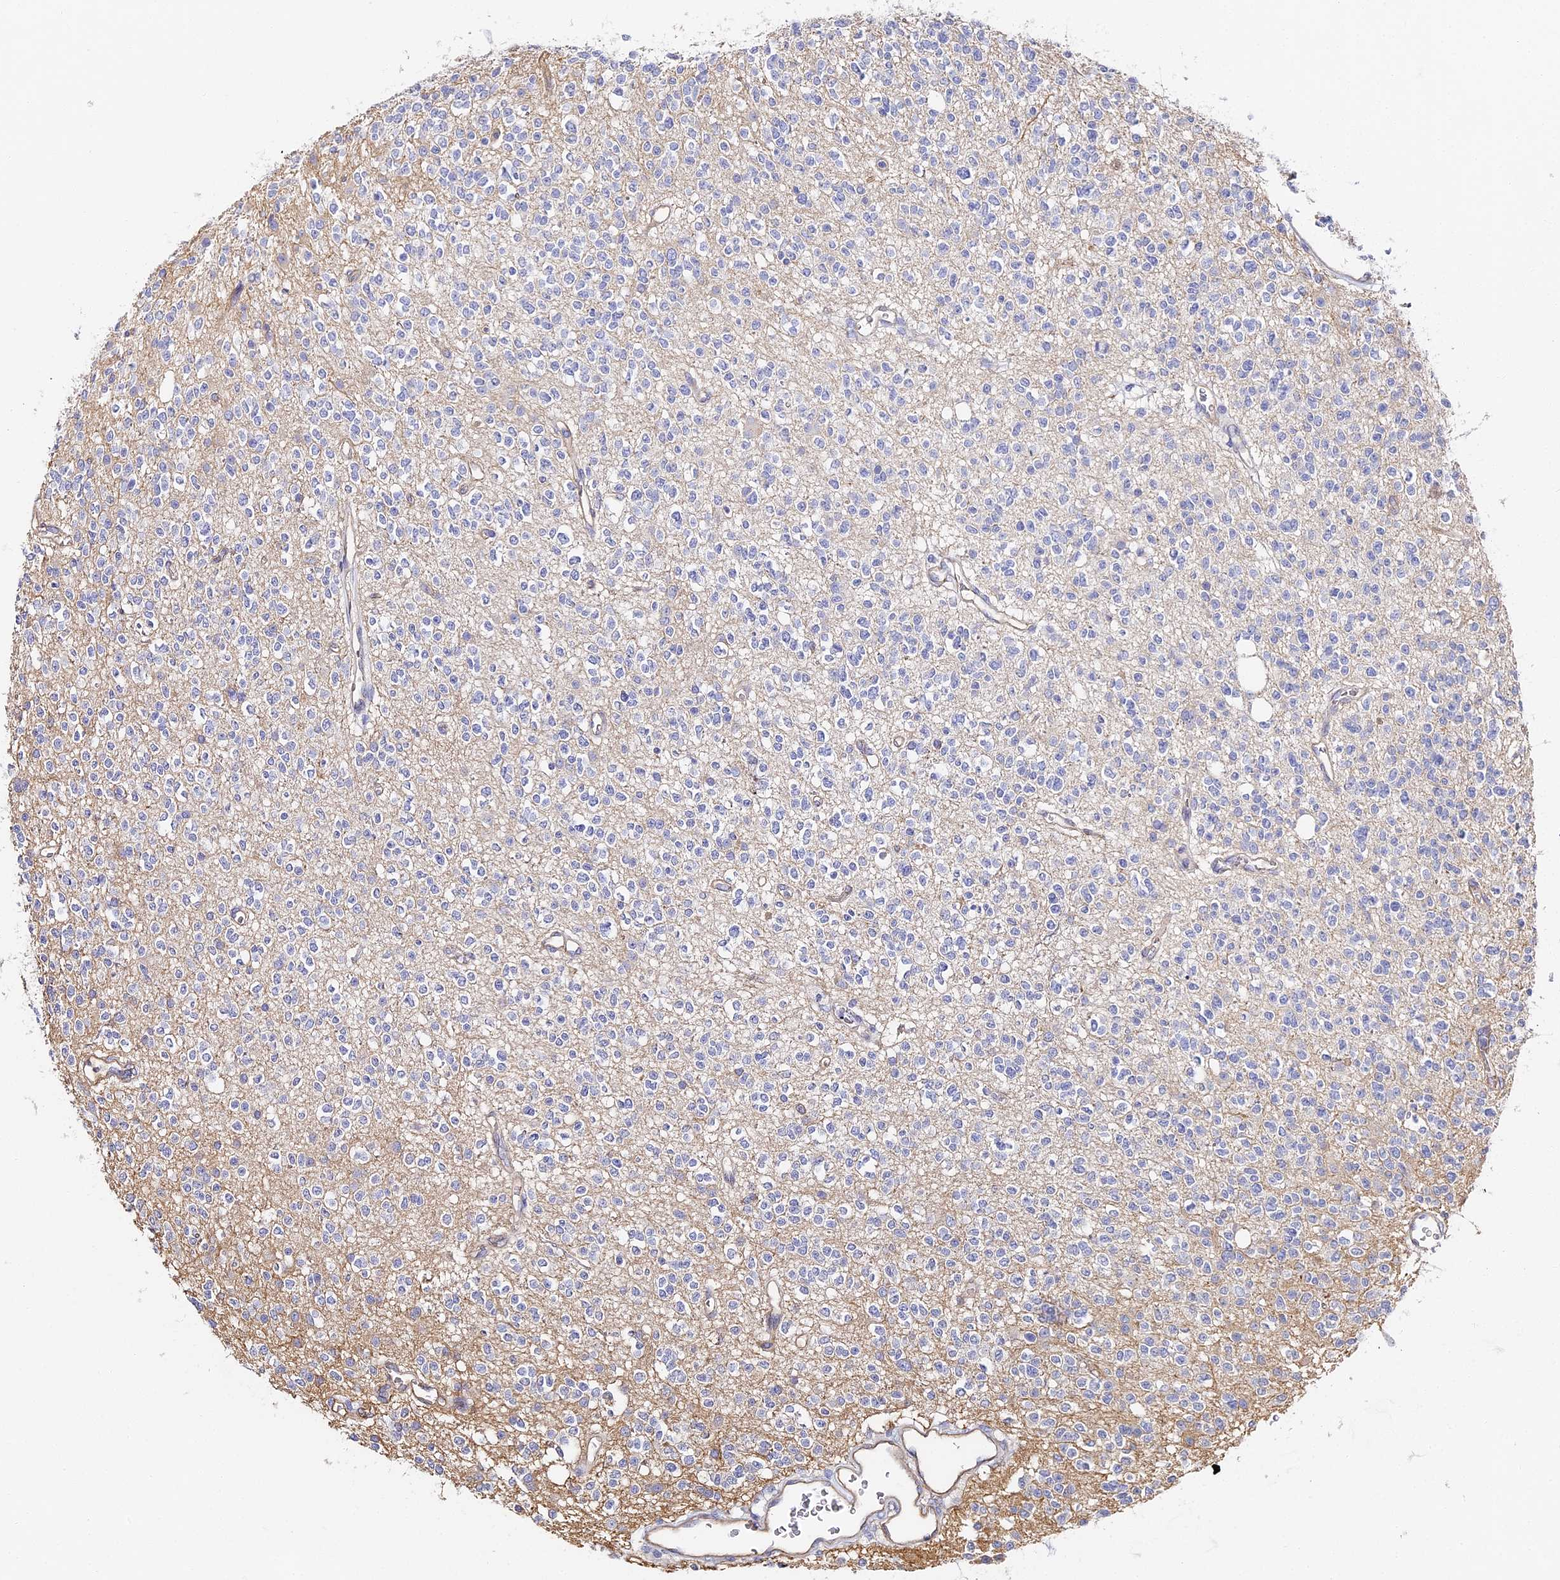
{"staining": {"intensity": "negative", "quantity": "none", "location": "none"}, "tissue": "glioma", "cell_type": "Tumor cells", "image_type": "cancer", "snomed": [{"axis": "morphology", "description": "Glioma, malignant, High grade"}, {"axis": "topography", "description": "Brain"}], "caption": "Immunohistochemistry micrograph of human high-grade glioma (malignant) stained for a protein (brown), which exhibits no expression in tumor cells. (Brightfield microscopy of DAB (3,3'-diaminobenzidine) immunohistochemistry at high magnification).", "gene": "CCDC30", "patient": {"sex": "male", "age": 34}}